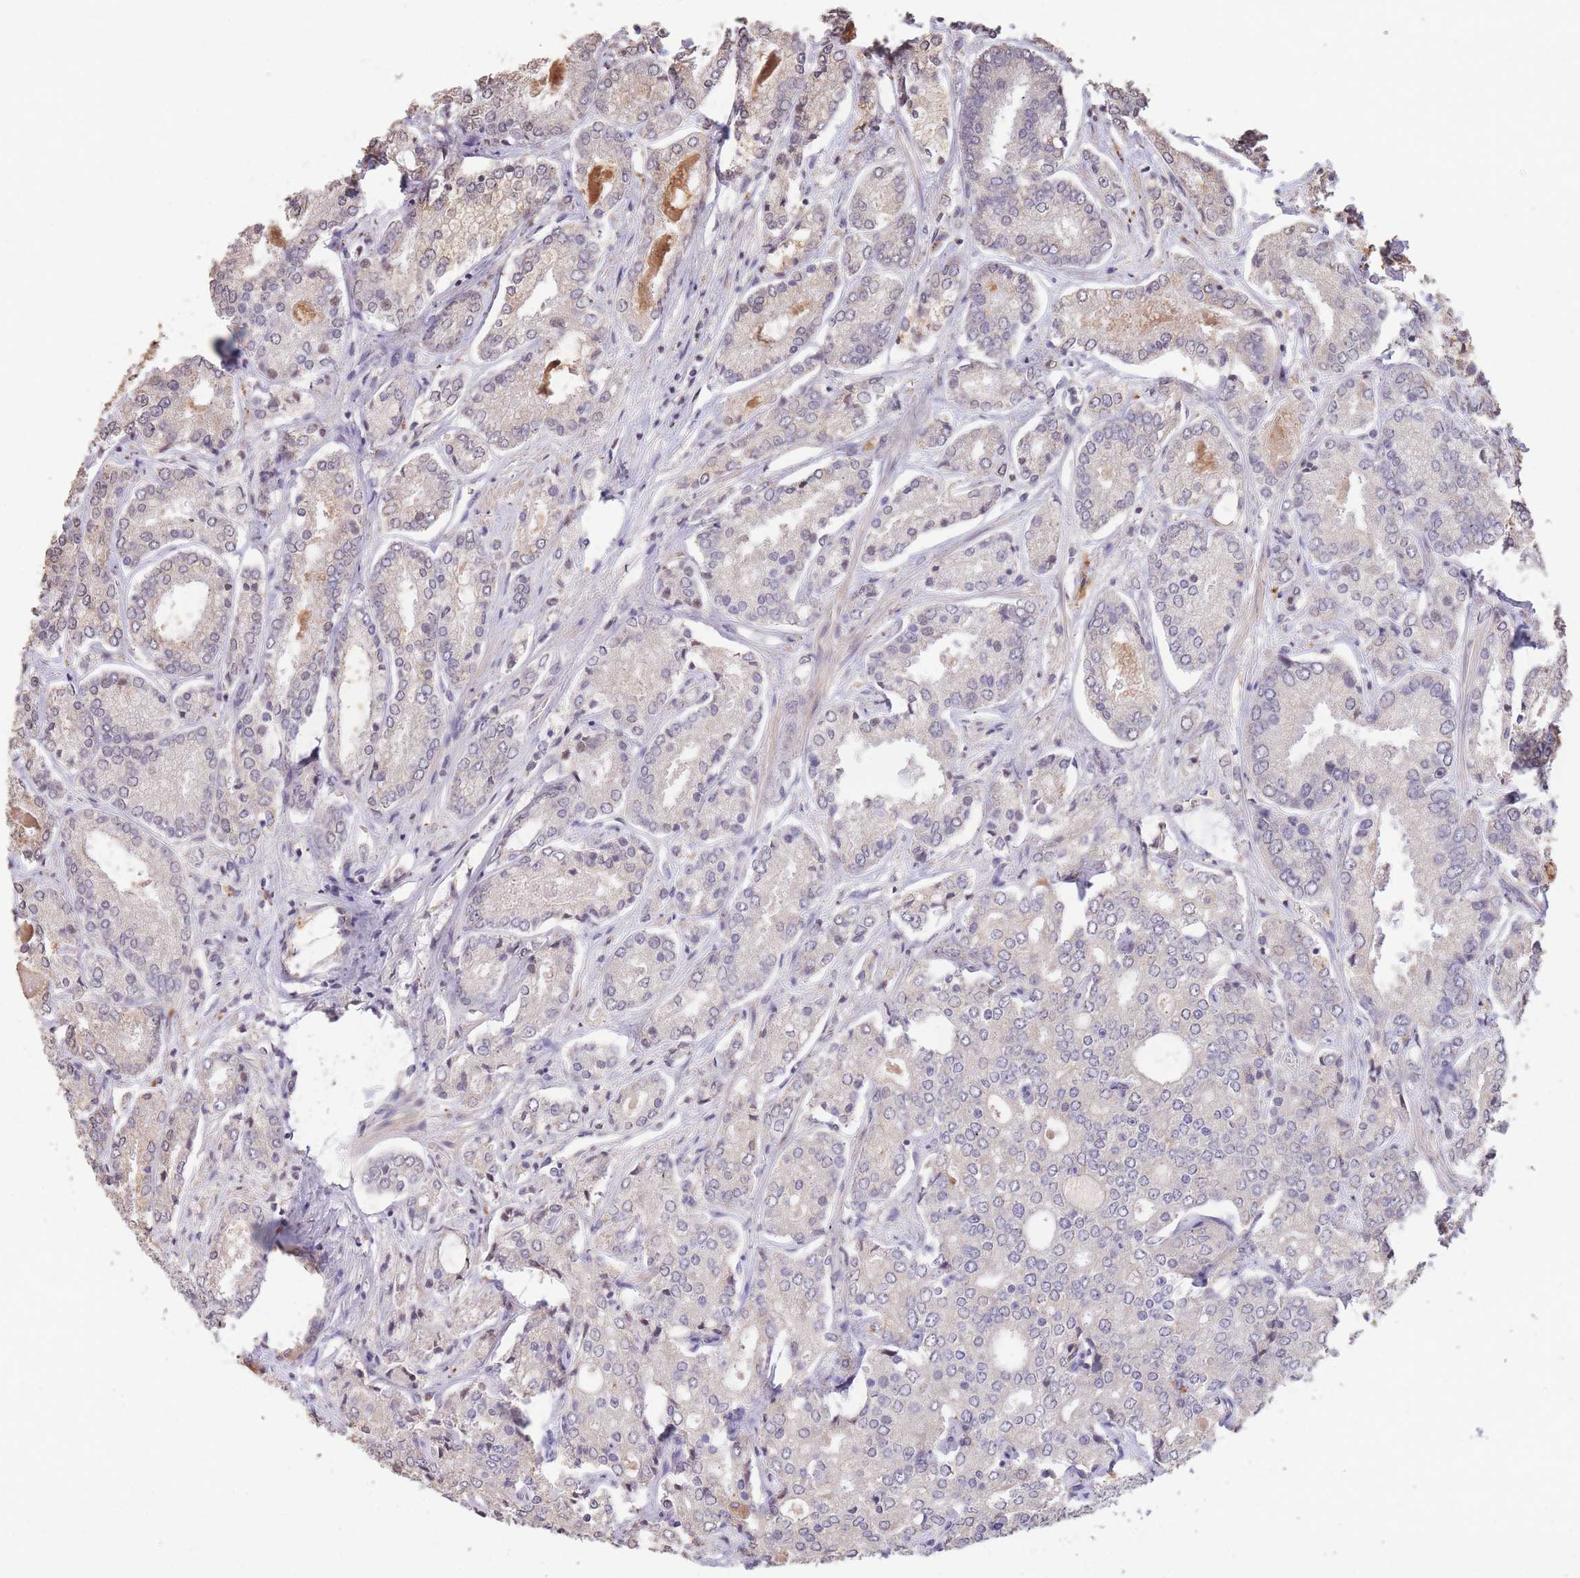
{"staining": {"intensity": "negative", "quantity": "none", "location": "none"}, "tissue": "prostate cancer", "cell_type": "Tumor cells", "image_type": "cancer", "snomed": [{"axis": "morphology", "description": "Adenocarcinoma, High grade"}, {"axis": "topography", "description": "Prostate"}], "caption": "Immunohistochemistry (IHC) of prostate cancer (adenocarcinoma (high-grade)) exhibits no positivity in tumor cells.", "gene": "RGS14", "patient": {"sex": "male", "age": 63}}